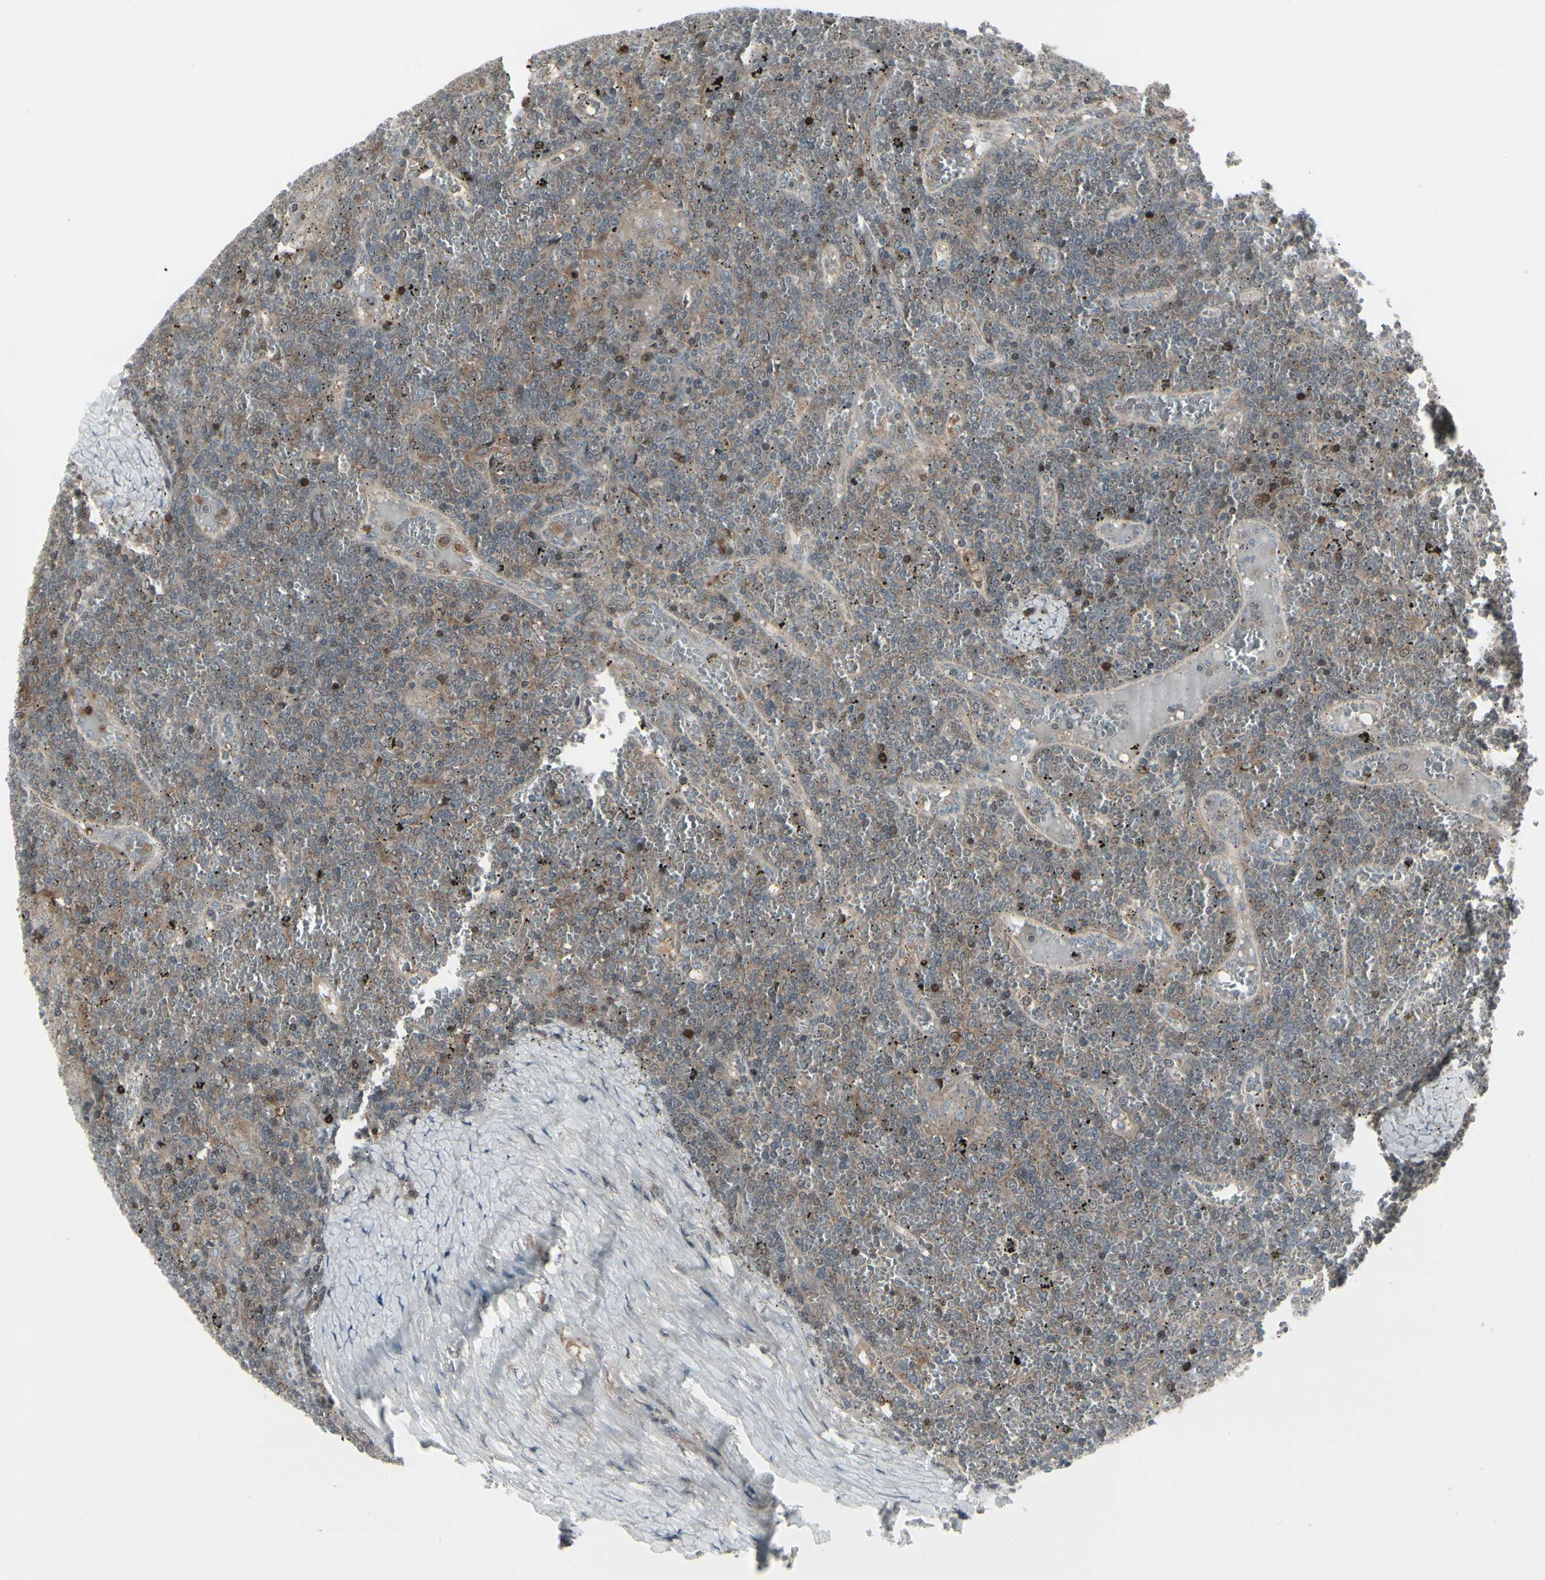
{"staining": {"intensity": "moderate", "quantity": ">75%", "location": "cytoplasmic/membranous"}, "tissue": "lymphoma", "cell_type": "Tumor cells", "image_type": "cancer", "snomed": [{"axis": "morphology", "description": "Malignant lymphoma, non-Hodgkin's type, Low grade"}, {"axis": "topography", "description": "Spleen"}], "caption": "Tumor cells reveal medium levels of moderate cytoplasmic/membranous positivity in approximately >75% of cells in human lymphoma.", "gene": "IGFBP6", "patient": {"sex": "female", "age": 19}}